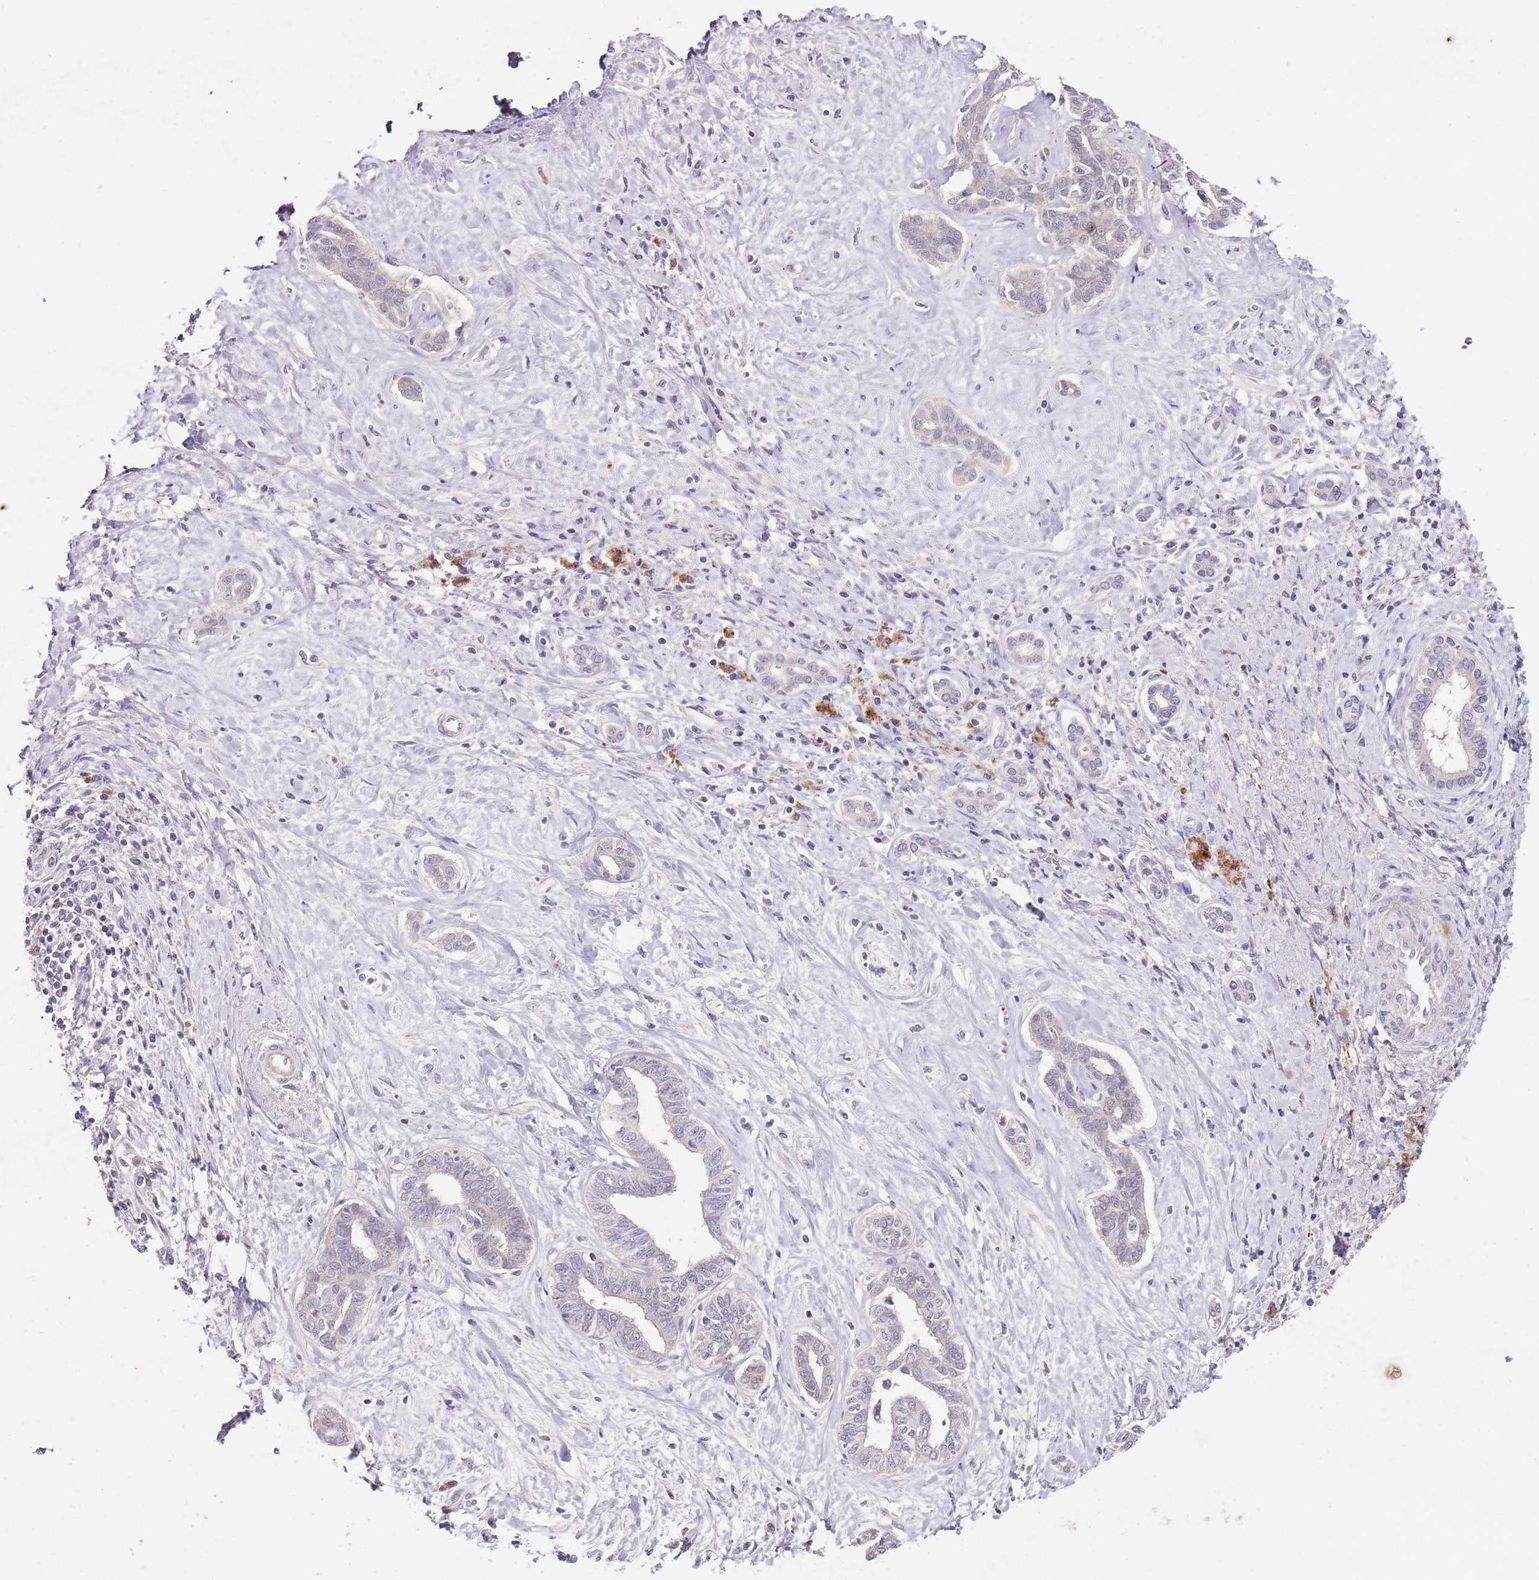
{"staining": {"intensity": "negative", "quantity": "none", "location": "none"}, "tissue": "liver cancer", "cell_type": "Tumor cells", "image_type": "cancer", "snomed": [{"axis": "morphology", "description": "Cholangiocarcinoma"}, {"axis": "topography", "description": "Liver"}], "caption": "The immunohistochemistry photomicrograph has no significant positivity in tumor cells of liver cancer tissue.", "gene": "NRDE2", "patient": {"sex": "female", "age": 77}}